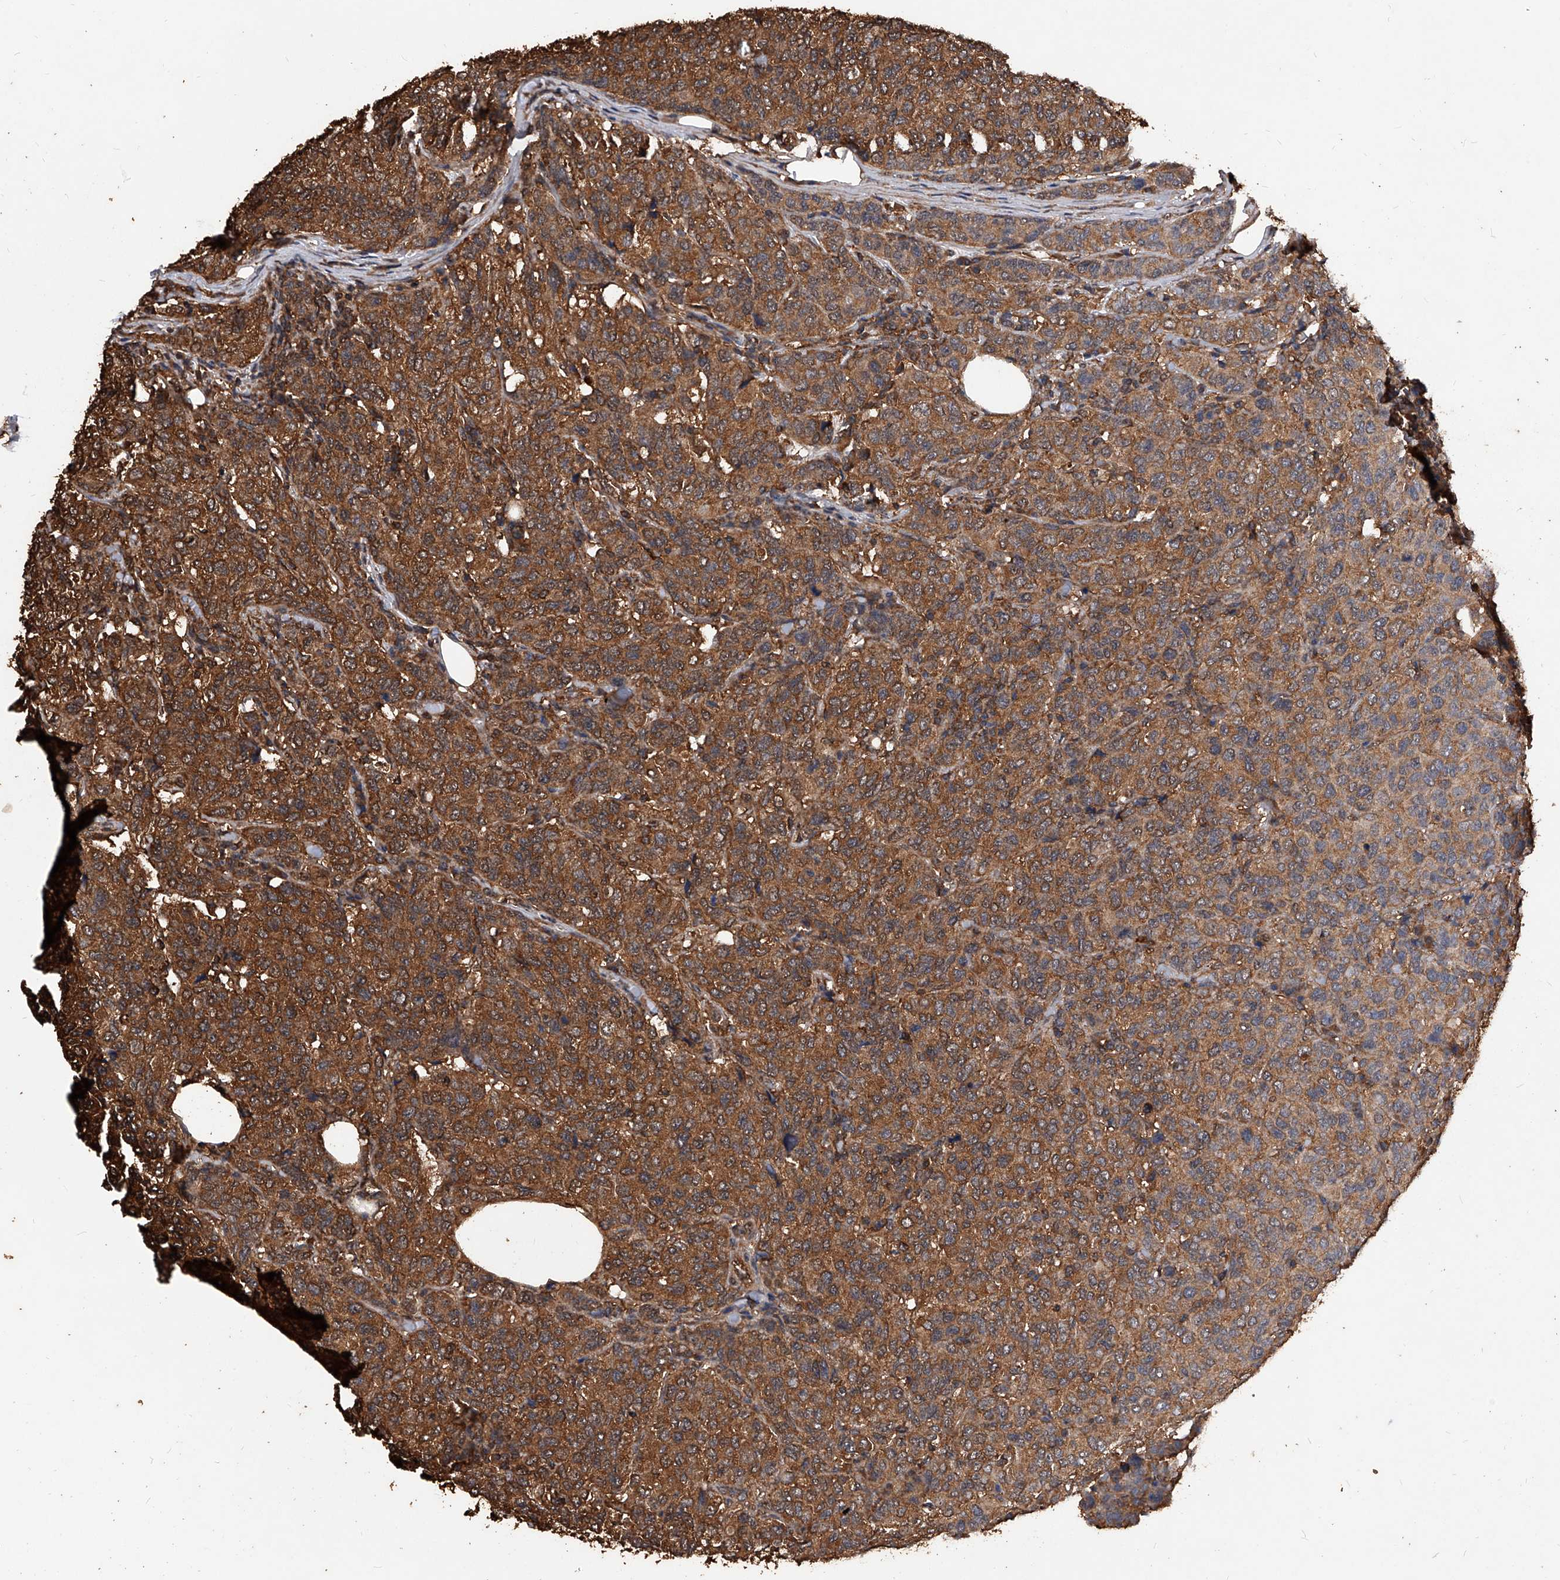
{"staining": {"intensity": "moderate", "quantity": ">75%", "location": "cytoplasmic/membranous"}, "tissue": "breast cancer", "cell_type": "Tumor cells", "image_type": "cancer", "snomed": [{"axis": "morphology", "description": "Duct carcinoma"}, {"axis": "topography", "description": "Breast"}], "caption": "Immunohistochemical staining of intraductal carcinoma (breast) reveals medium levels of moderate cytoplasmic/membranous protein positivity in approximately >75% of tumor cells. (DAB IHC, brown staining for protein, blue staining for nuclei).", "gene": "UCP2", "patient": {"sex": "female", "age": 55}}